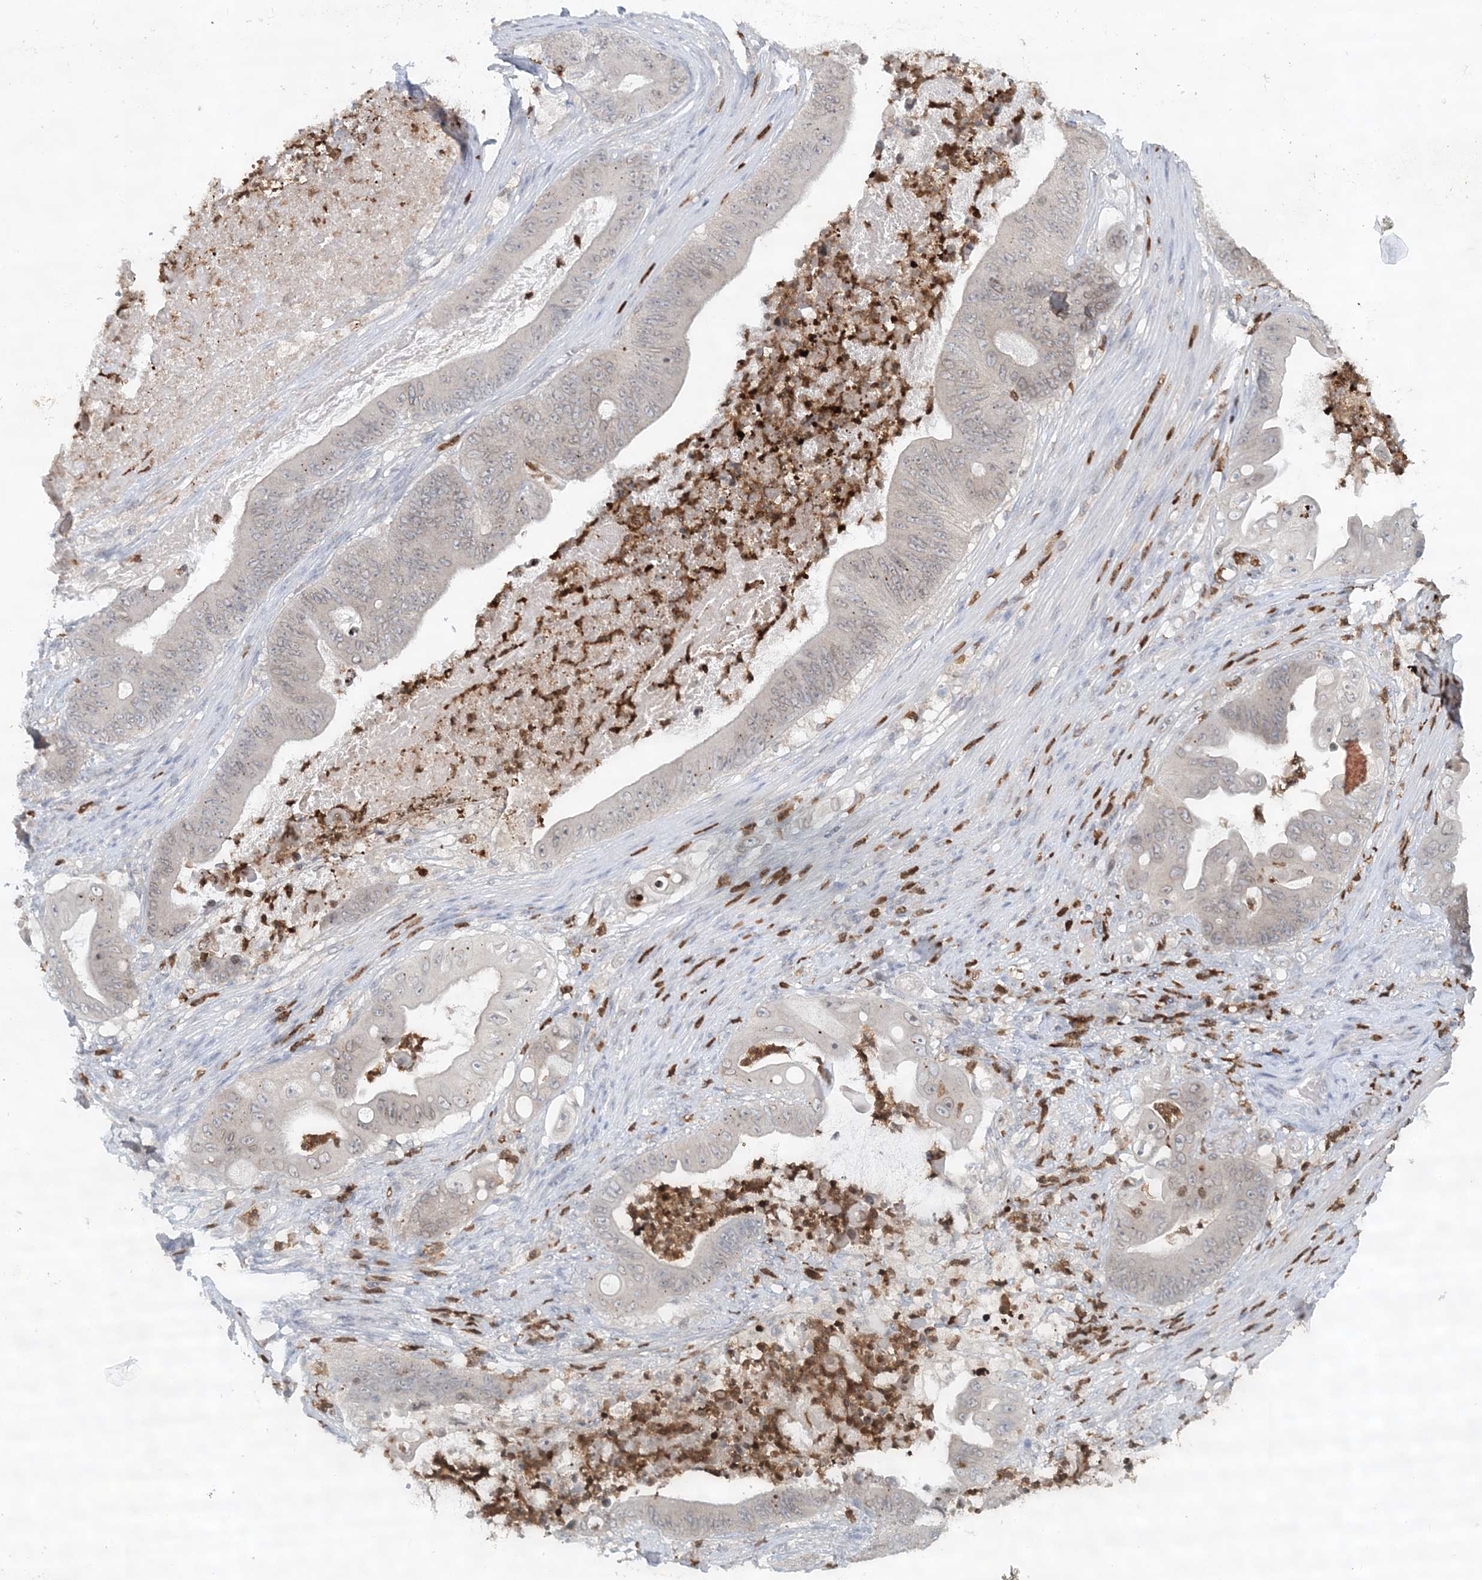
{"staining": {"intensity": "negative", "quantity": "none", "location": "none"}, "tissue": "stomach cancer", "cell_type": "Tumor cells", "image_type": "cancer", "snomed": [{"axis": "morphology", "description": "Adenocarcinoma, NOS"}, {"axis": "topography", "description": "Stomach"}], "caption": "High power microscopy photomicrograph of an IHC photomicrograph of stomach adenocarcinoma, revealing no significant staining in tumor cells.", "gene": "NUP54", "patient": {"sex": "female", "age": 73}}